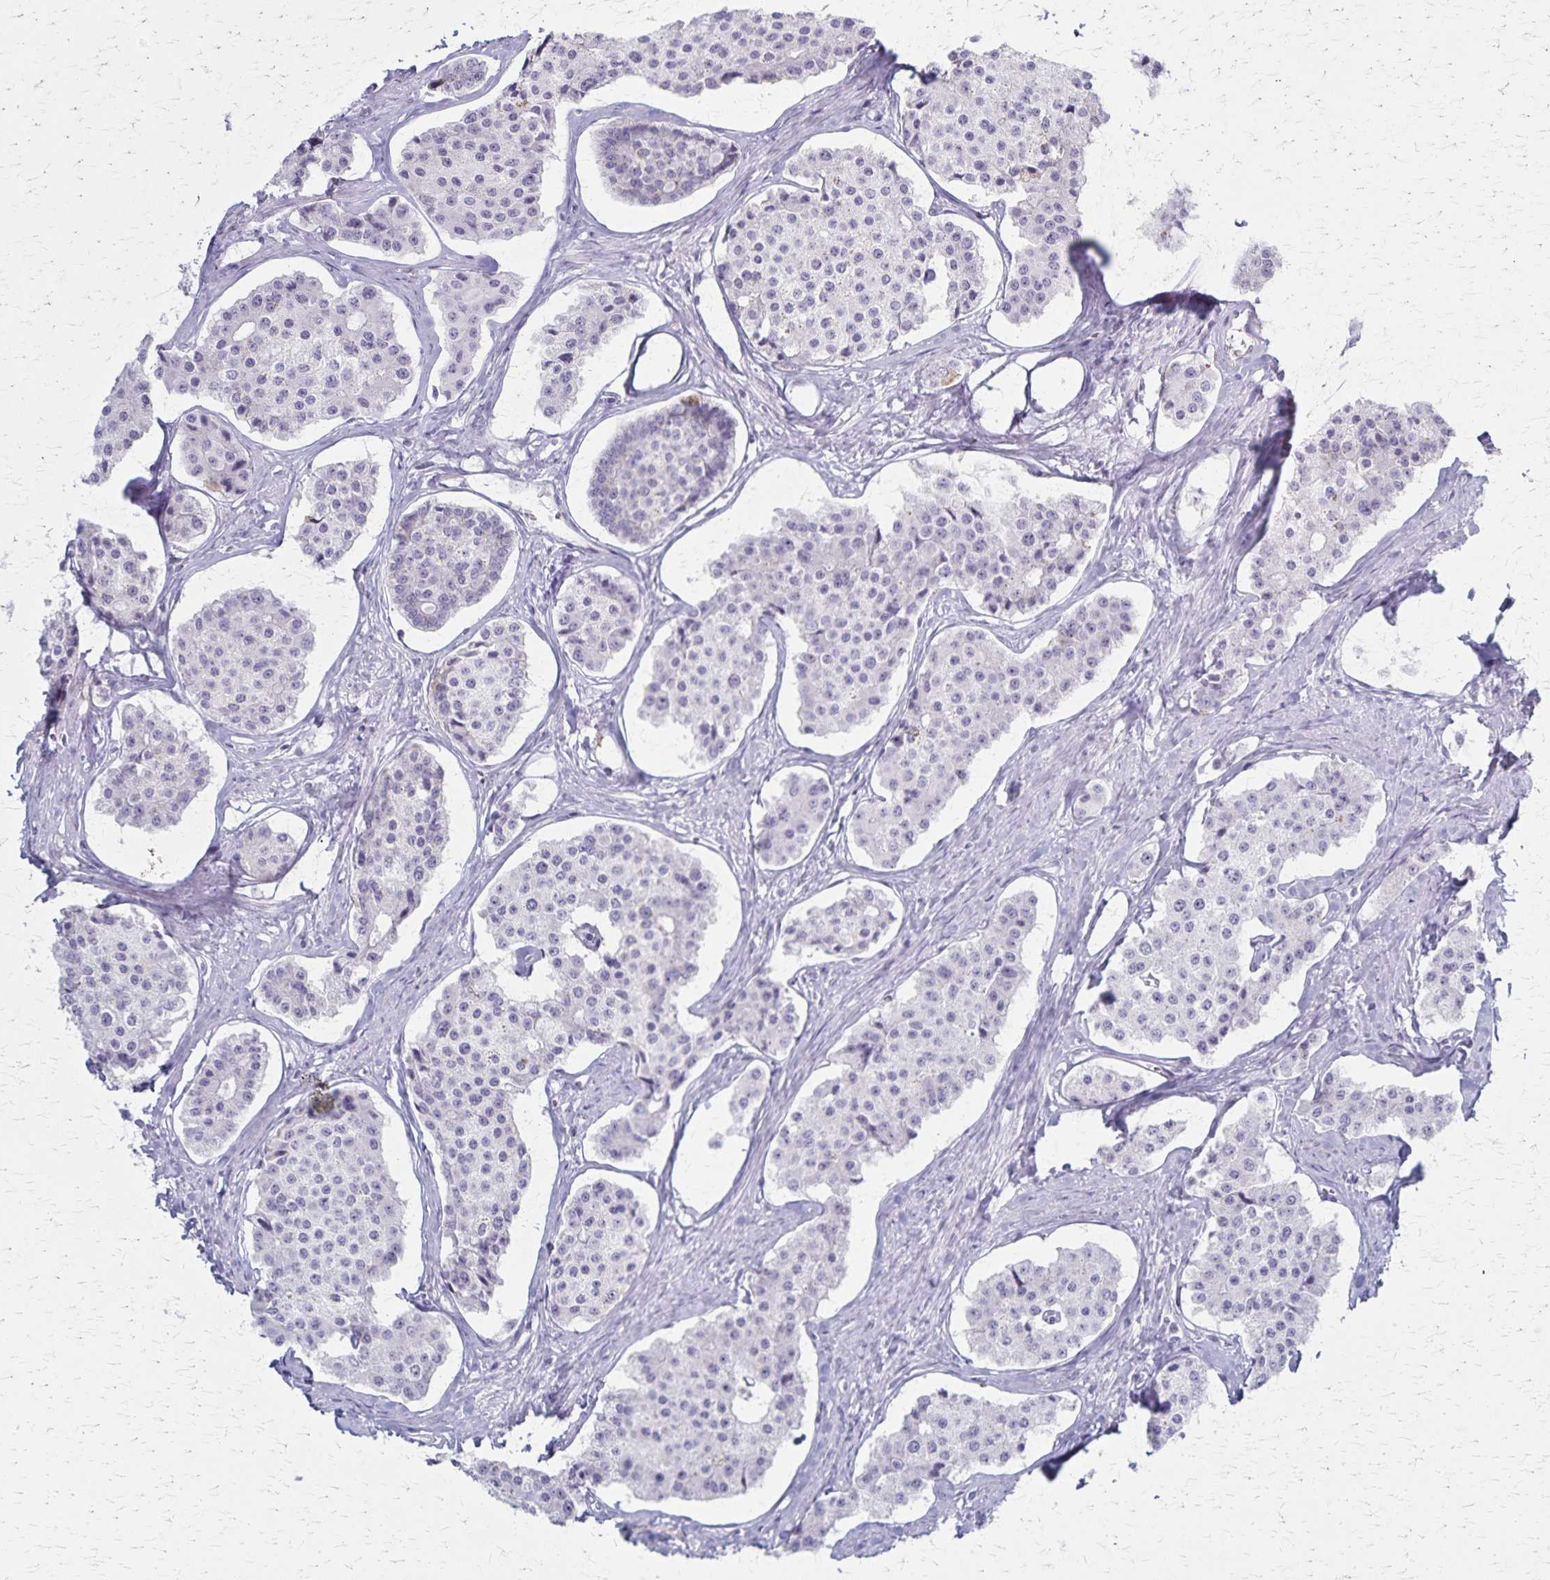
{"staining": {"intensity": "negative", "quantity": "none", "location": "none"}, "tissue": "carcinoid", "cell_type": "Tumor cells", "image_type": "cancer", "snomed": [{"axis": "morphology", "description": "Carcinoid, malignant, NOS"}, {"axis": "topography", "description": "Small intestine"}], "caption": "Immunohistochemistry (IHC) histopathology image of neoplastic tissue: carcinoid stained with DAB (3,3'-diaminobenzidine) demonstrates no significant protein expression in tumor cells.", "gene": "DLK2", "patient": {"sex": "female", "age": 65}}